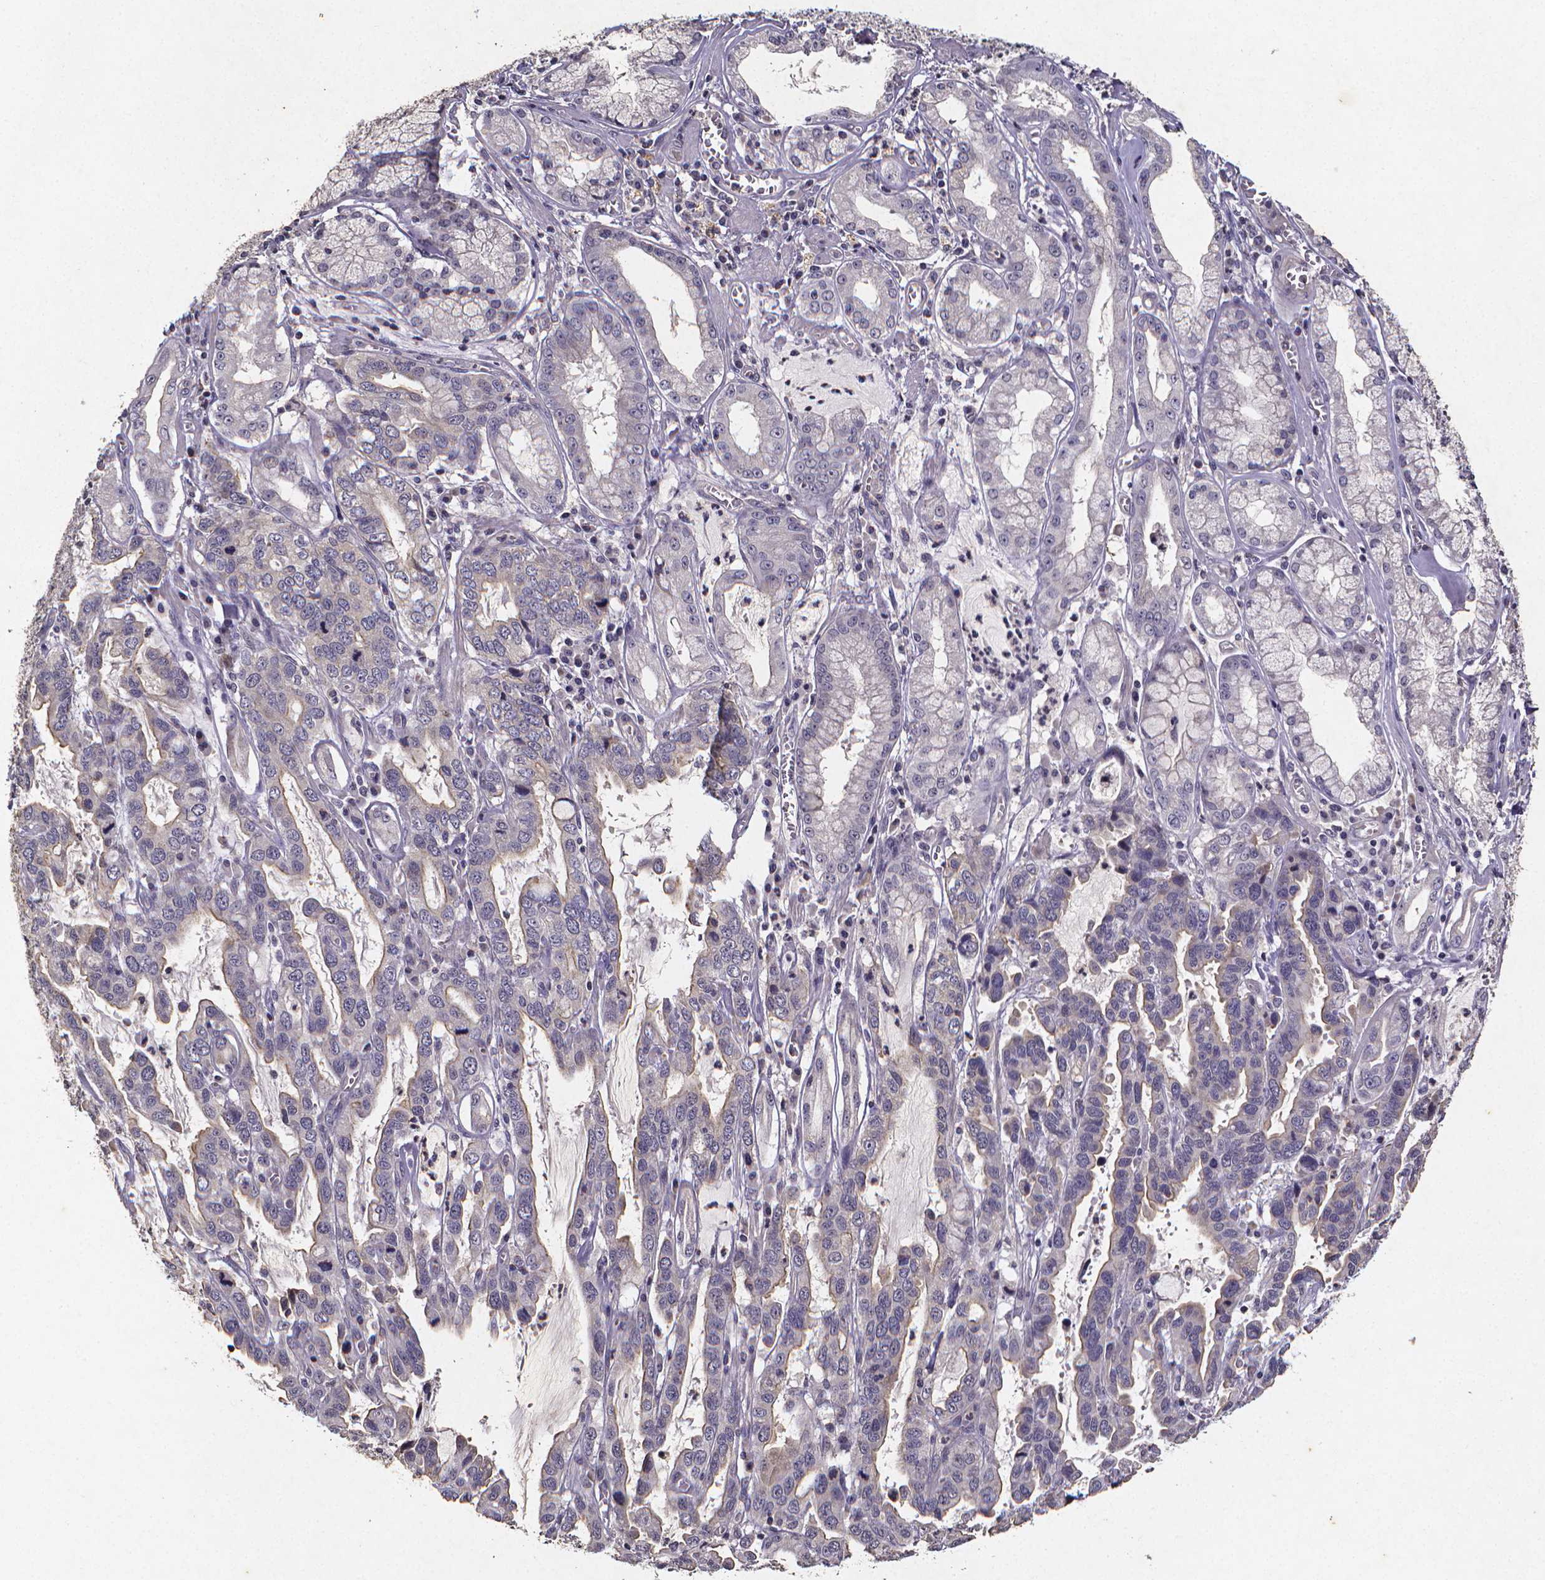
{"staining": {"intensity": "negative", "quantity": "none", "location": "none"}, "tissue": "stomach cancer", "cell_type": "Tumor cells", "image_type": "cancer", "snomed": [{"axis": "morphology", "description": "Adenocarcinoma, NOS"}, {"axis": "topography", "description": "Stomach, lower"}], "caption": "Immunohistochemical staining of human stomach adenocarcinoma displays no significant positivity in tumor cells.", "gene": "TP73", "patient": {"sex": "female", "age": 76}}